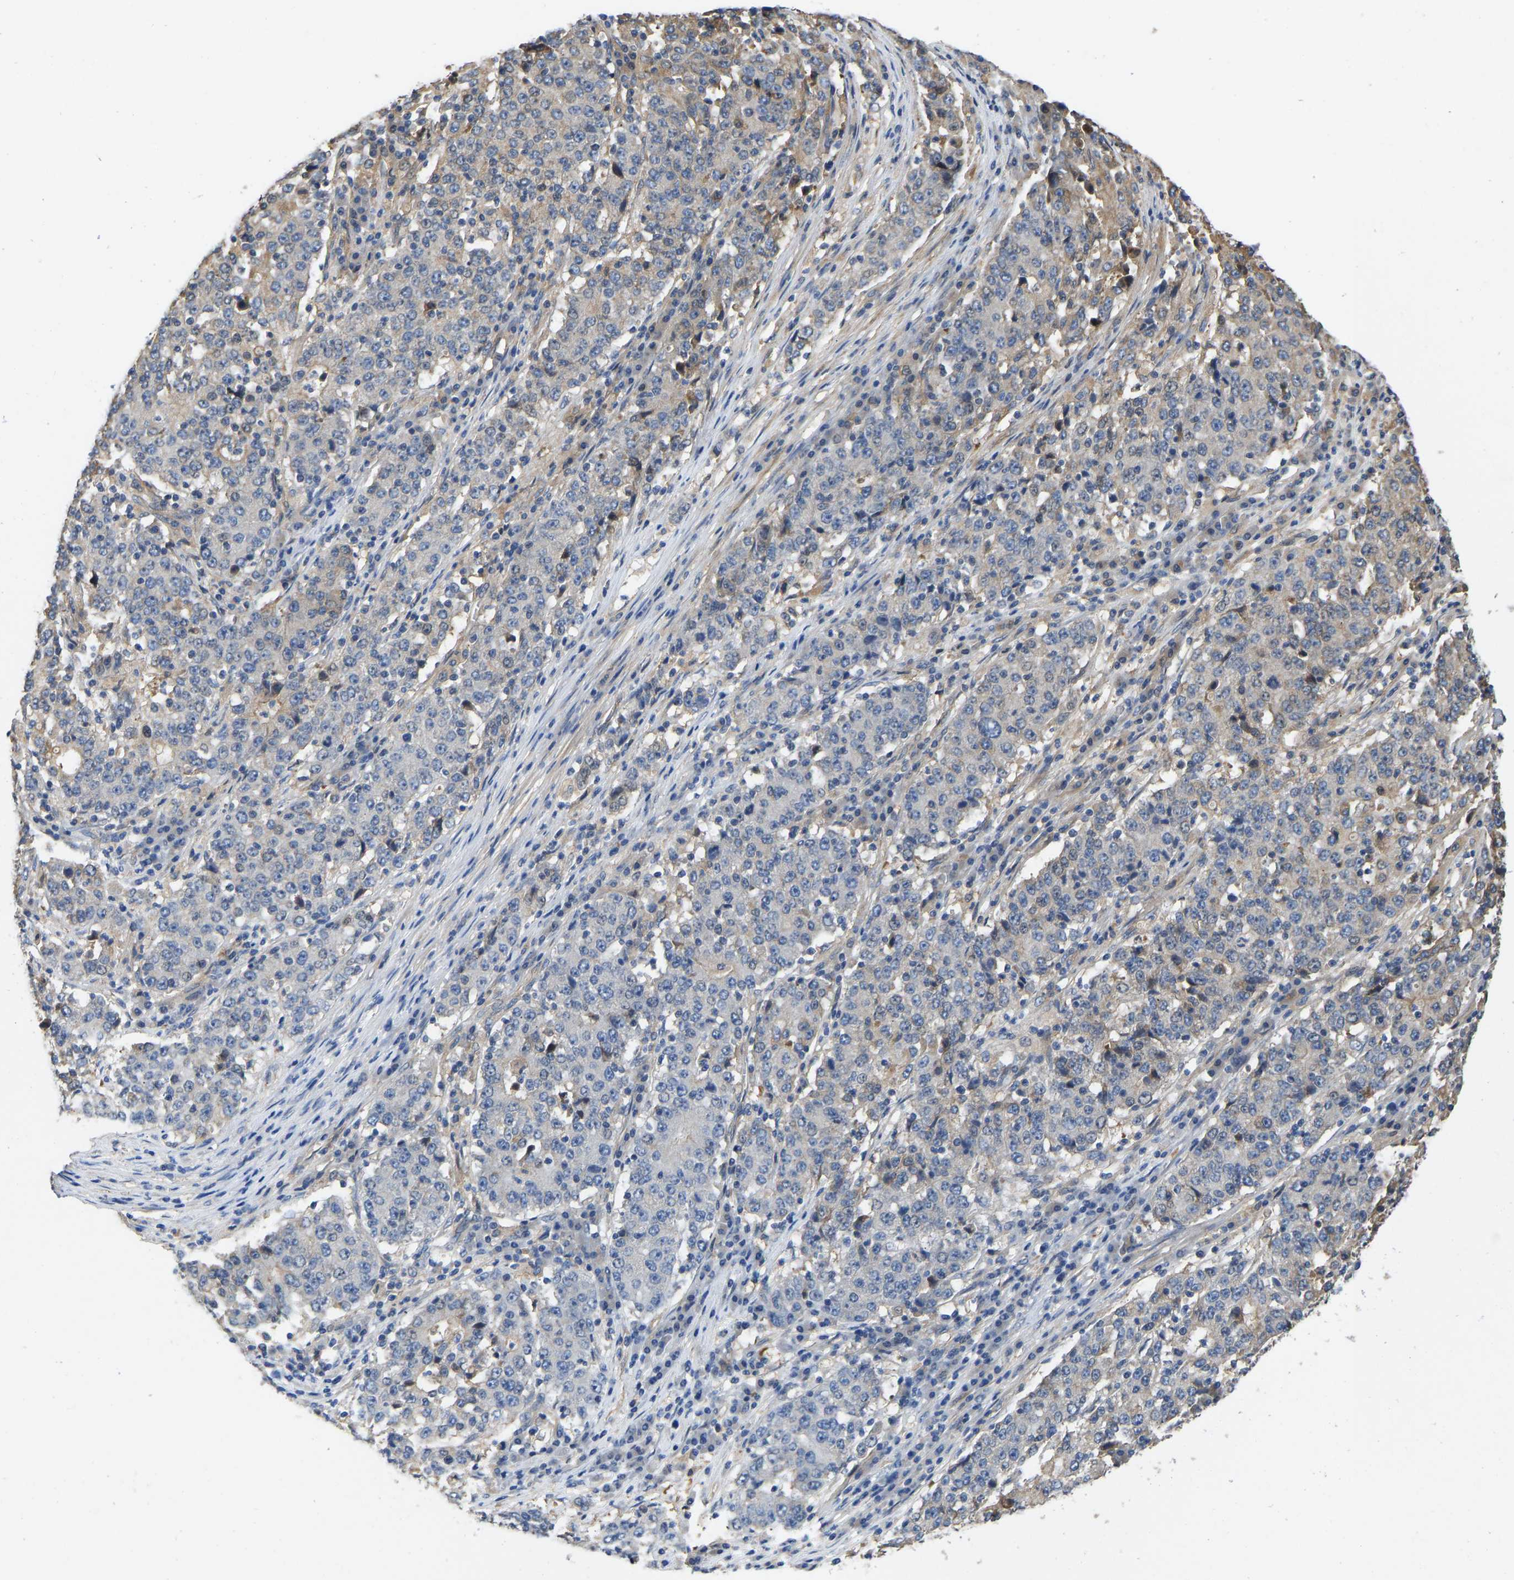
{"staining": {"intensity": "weak", "quantity": "<25%", "location": "cytoplasmic/membranous"}, "tissue": "stomach cancer", "cell_type": "Tumor cells", "image_type": "cancer", "snomed": [{"axis": "morphology", "description": "Adenocarcinoma, NOS"}, {"axis": "topography", "description": "Stomach"}], "caption": "Tumor cells show no significant positivity in stomach cancer (adenocarcinoma).", "gene": "ELMO2", "patient": {"sex": "male", "age": 59}}